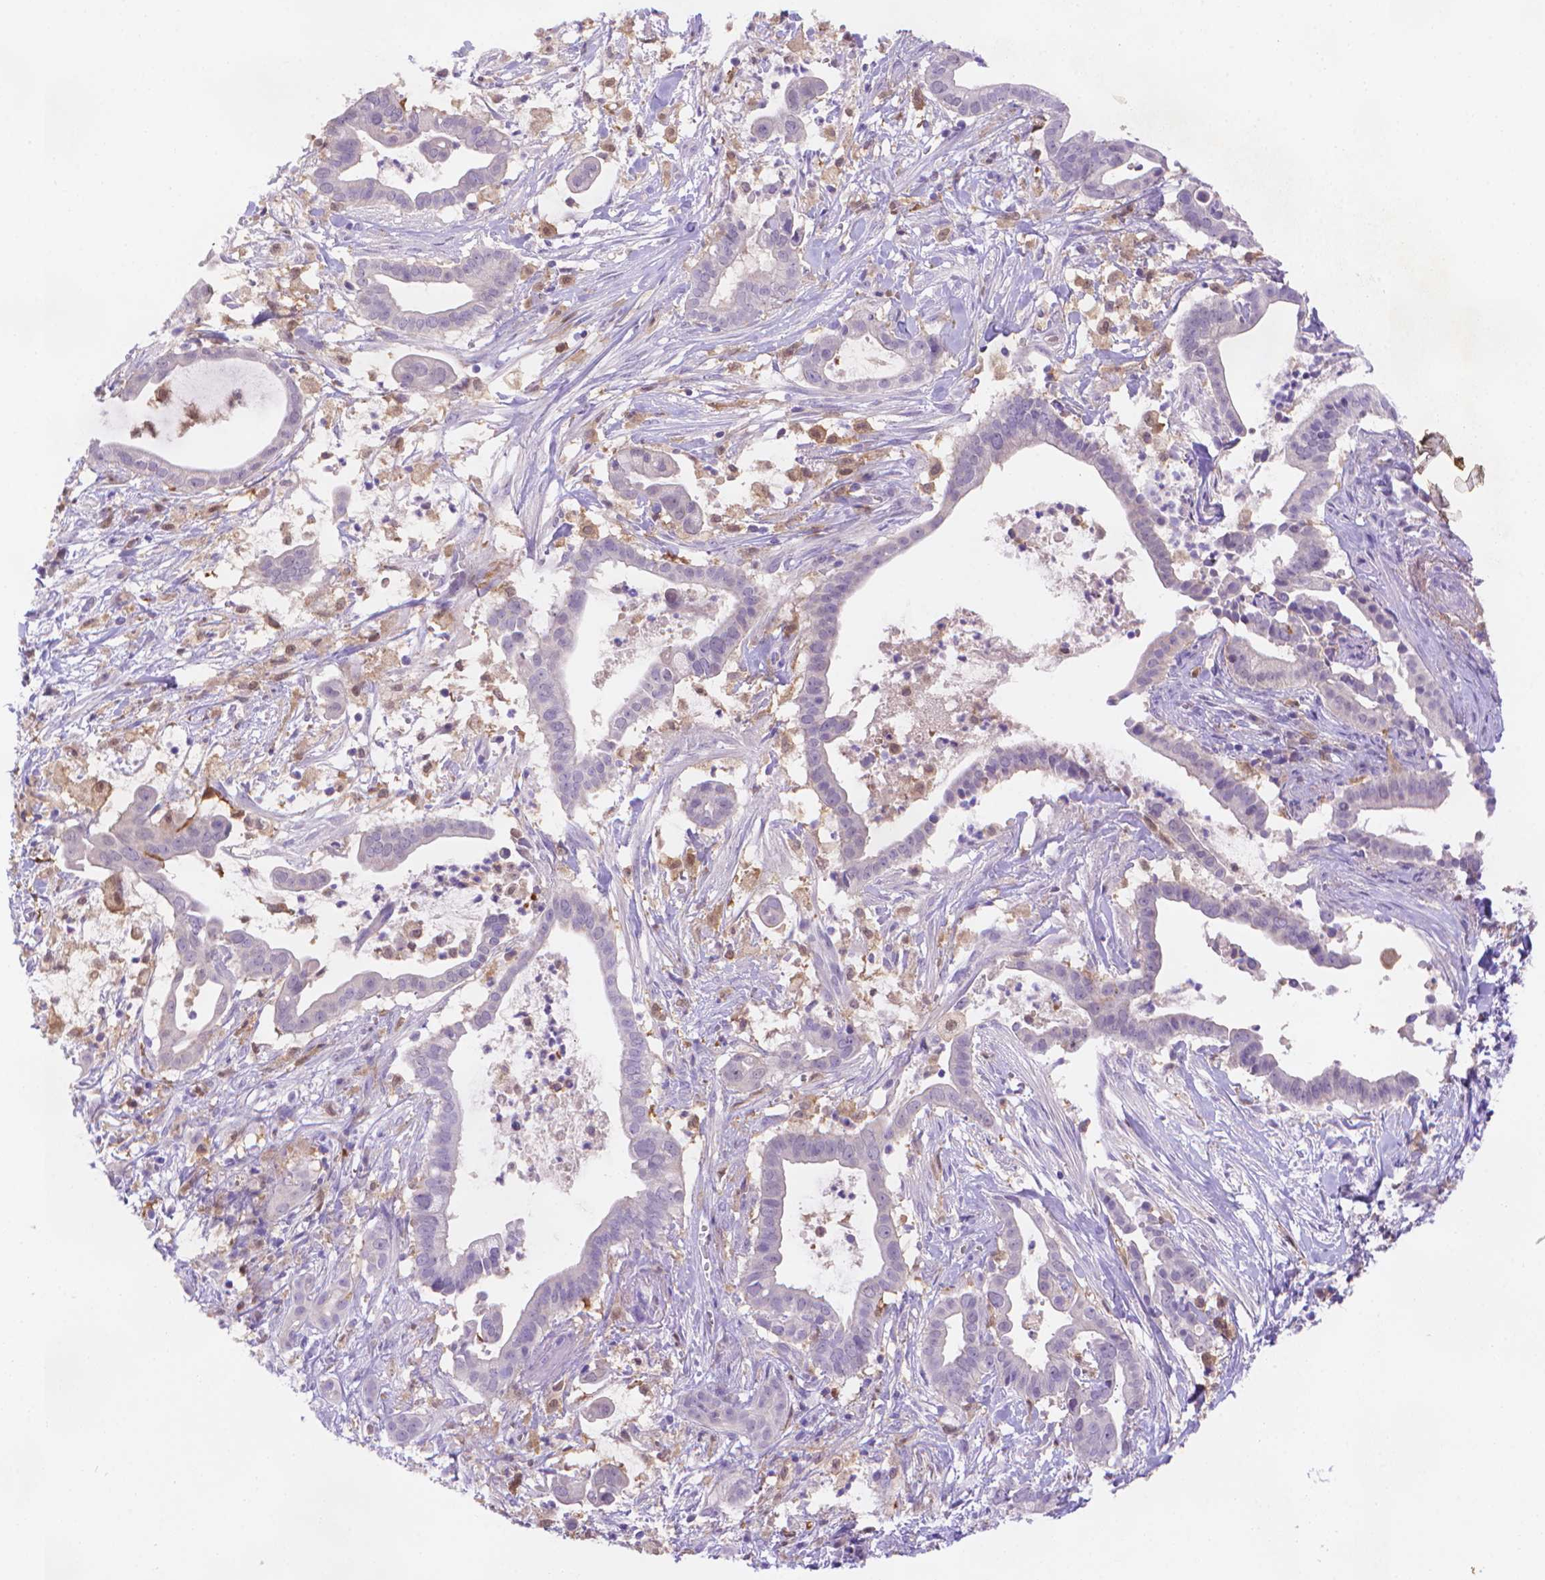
{"staining": {"intensity": "negative", "quantity": "none", "location": "none"}, "tissue": "pancreatic cancer", "cell_type": "Tumor cells", "image_type": "cancer", "snomed": [{"axis": "morphology", "description": "Adenocarcinoma, NOS"}, {"axis": "topography", "description": "Pancreas"}], "caption": "Tumor cells show no significant protein positivity in pancreatic adenocarcinoma. Nuclei are stained in blue.", "gene": "FGD2", "patient": {"sex": "male", "age": 61}}